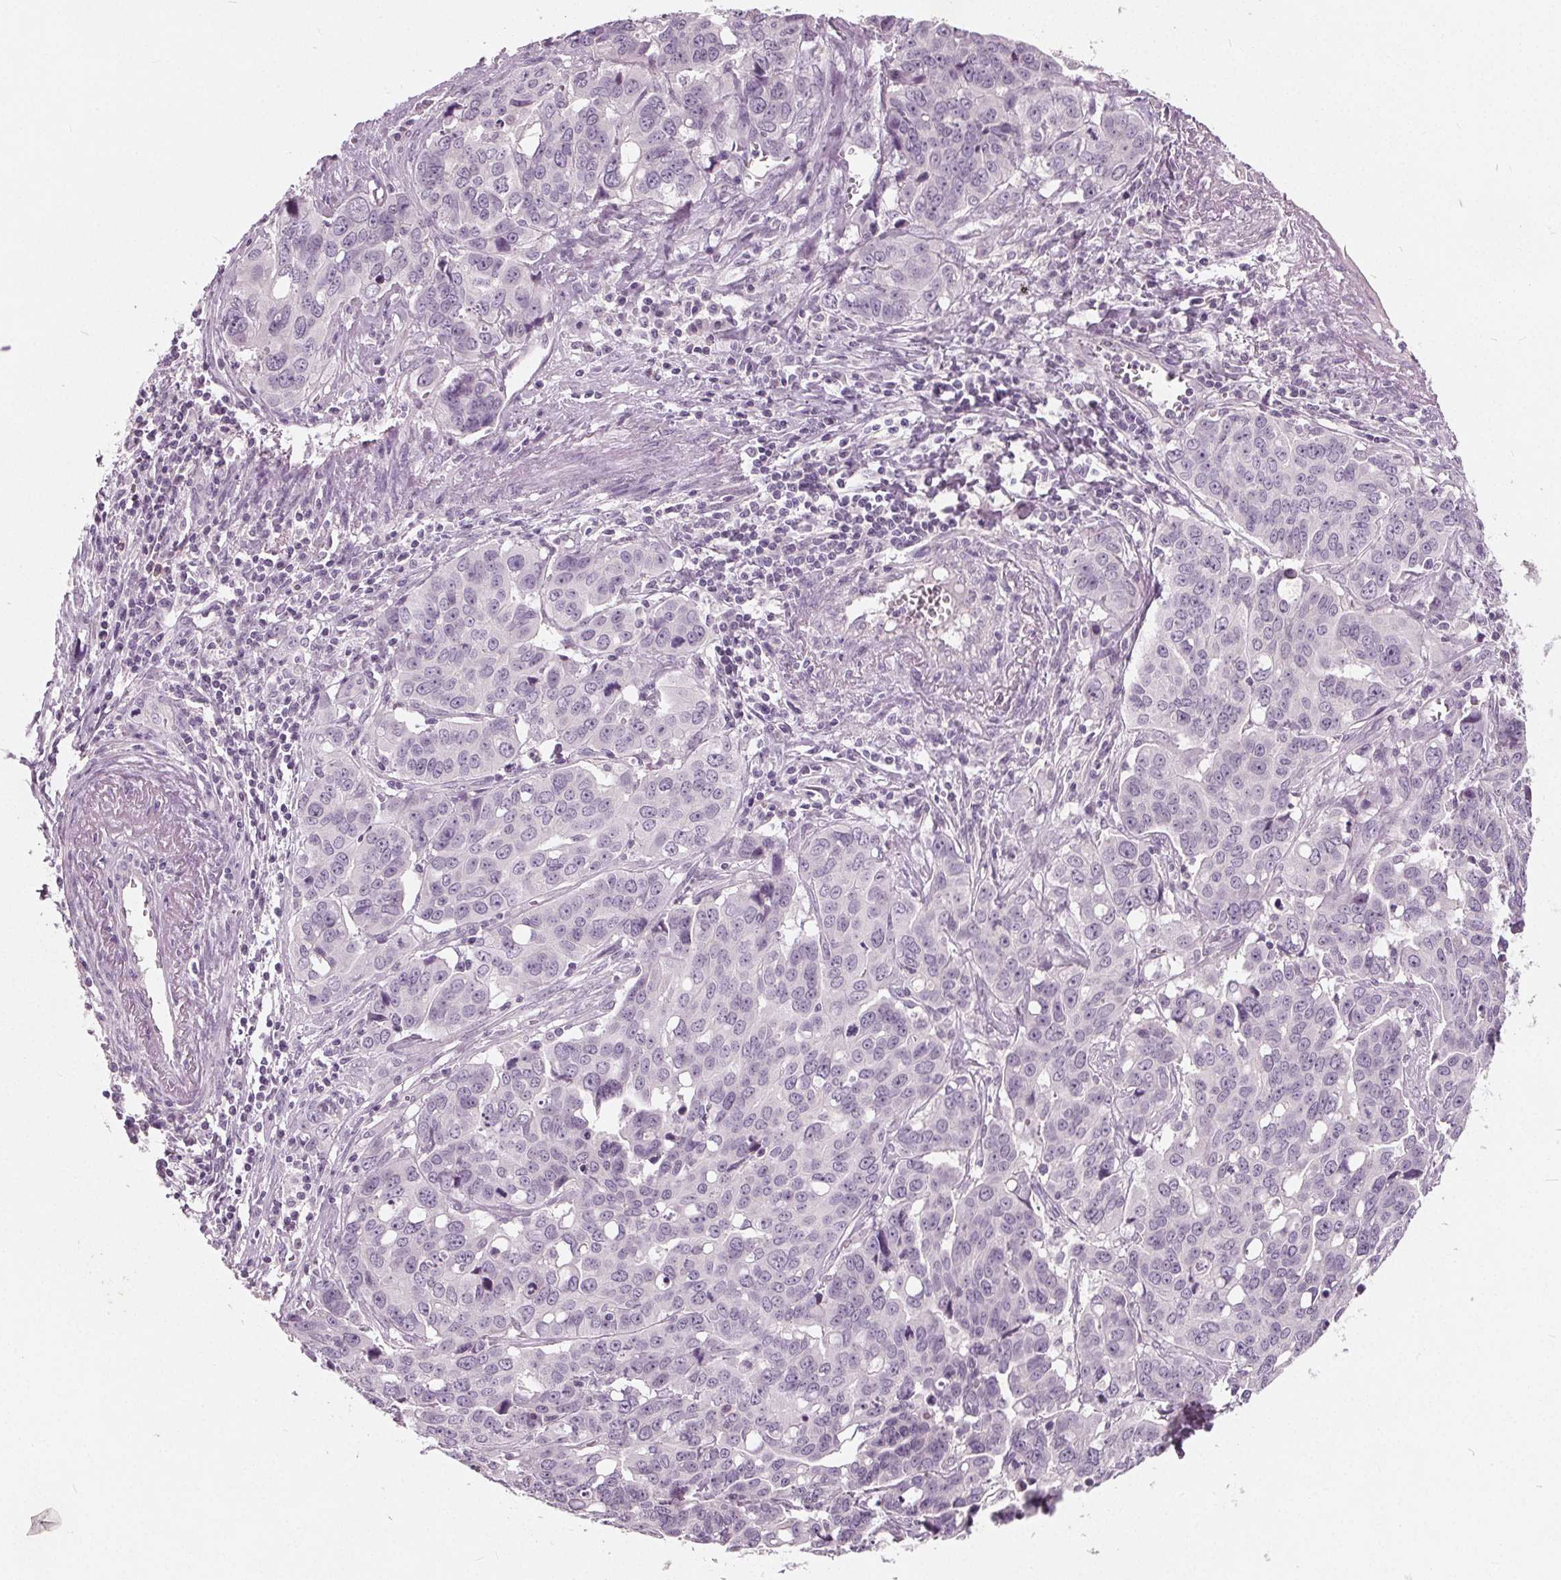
{"staining": {"intensity": "negative", "quantity": "none", "location": "none"}, "tissue": "ovarian cancer", "cell_type": "Tumor cells", "image_type": "cancer", "snomed": [{"axis": "morphology", "description": "Carcinoma, endometroid"}, {"axis": "topography", "description": "Ovary"}], "caption": "A histopathology image of endometroid carcinoma (ovarian) stained for a protein exhibits no brown staining in tumor cells.", "gene": "TKFC", "patient": {"sex": "female", "age": 78}}